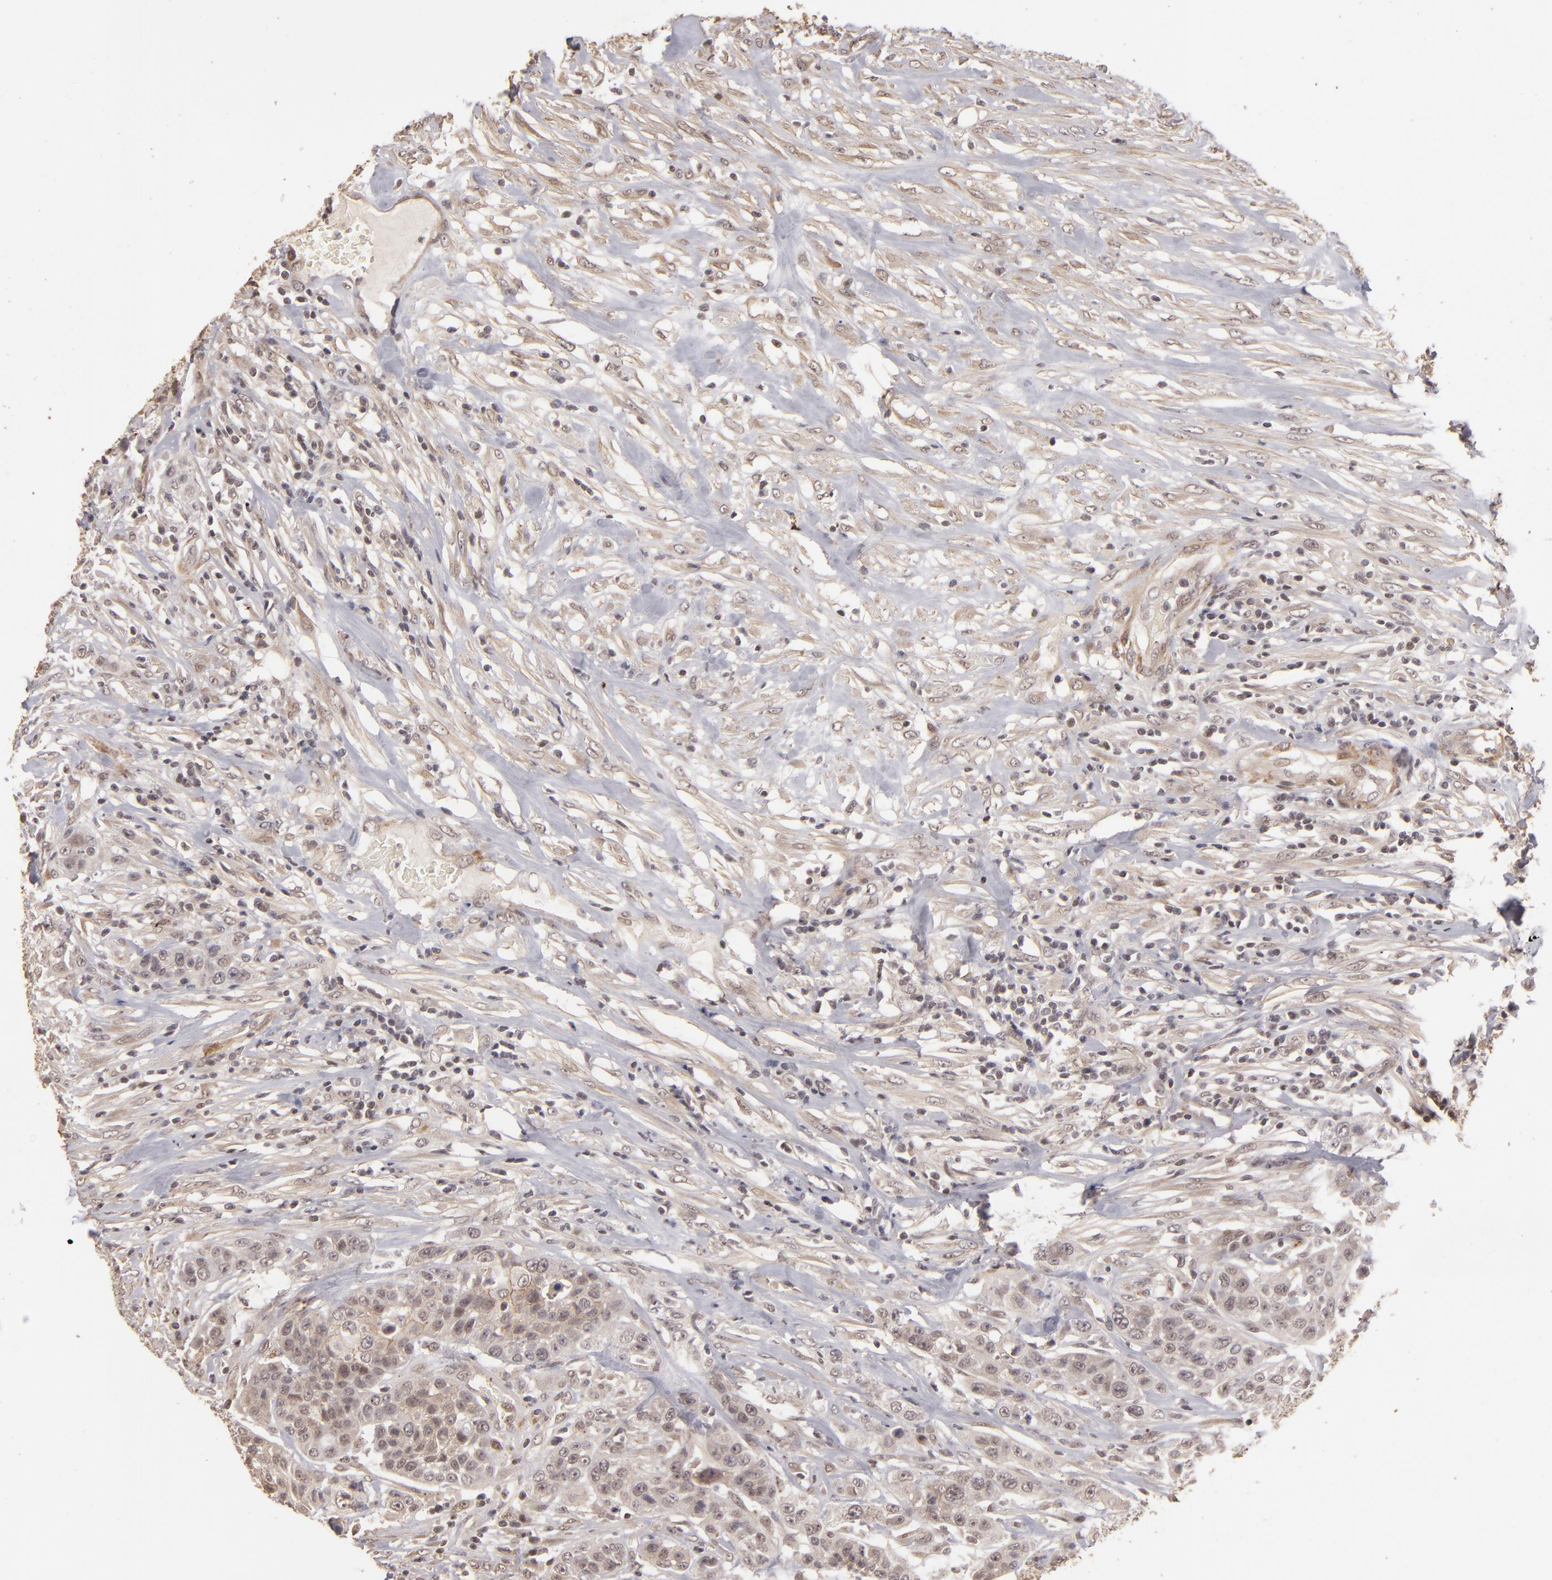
{"staining": {"intensity": "weak", "quantity": "25%-75%", "location": "cytoplasmic/membranous"}, "tissue": "urothelial cancer", "cell_type": "Tumor cells", "image_type": "cancer", "snomed": [{"axis": "morphology", "description": "Urothelial carcinoma, High grade"}, {"axis": "topography", "description": "Urinary bladder"}], "caption": "High-power microscopy captured an immunohistochemistry (IHC) histopathology image of urothelial cancer, revealing weak cytoplasmic/membranous positivity in about 25%-75% of tumor cells.", "gene": "DFFA", "patient": {"sex": "male", "age": 74}}